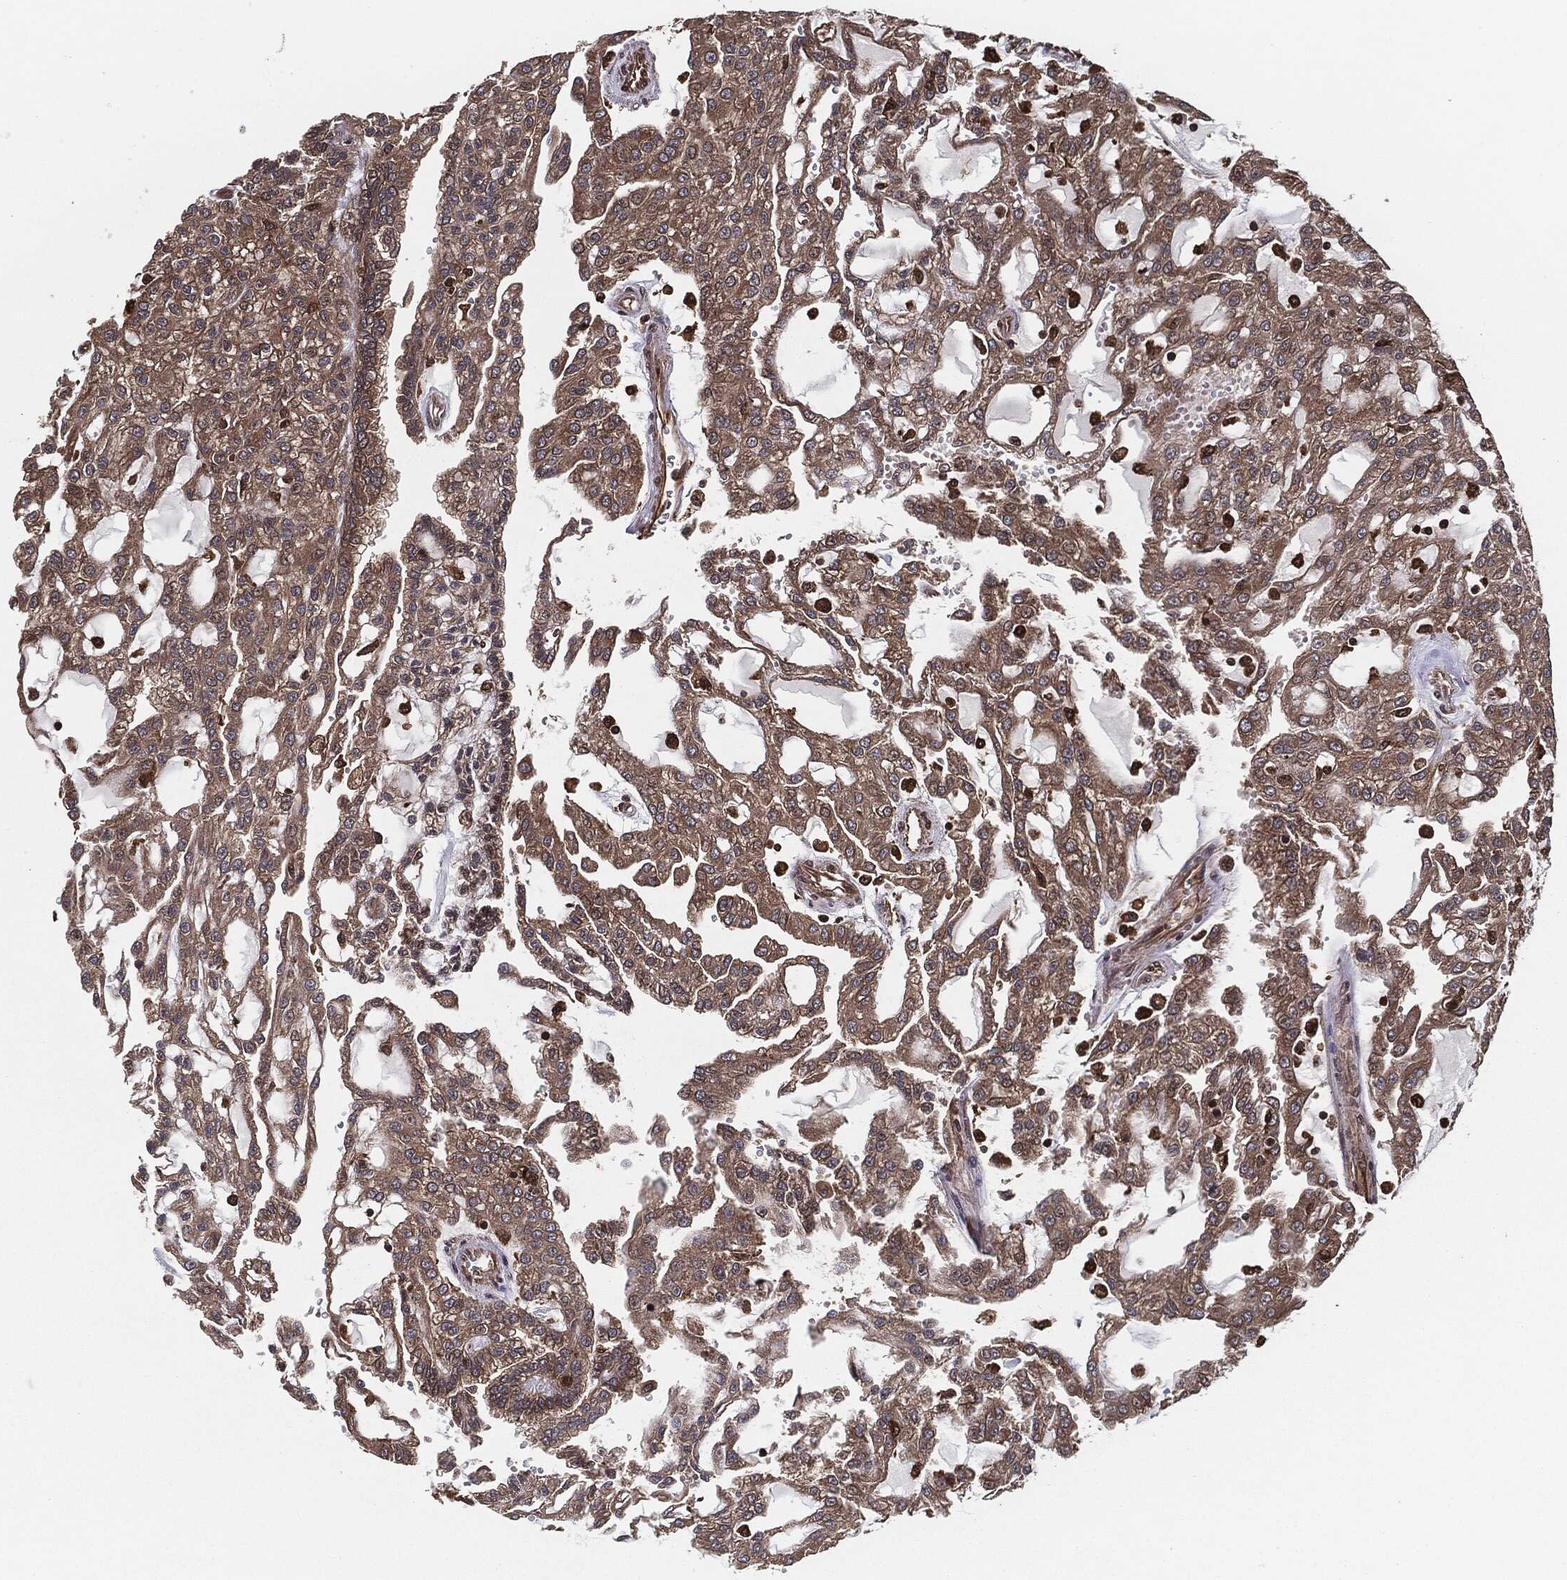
{"staining": {"intensity": "weak", "quantity": ">75%", "location": "cytoplasmic/membranous"}, "tissue": "renal cancer", "cell_type": "Tumor cells", "image_type": "cancer", "snomed": [{"axis": "morphology", "description": "Adenocarcinoma, NOS"}, {"axis": "topography", "description": "Kidney"}], "caption": "IHC (DAB) staining of adenocarcinoma (renal) displays weak cytoplasmic/membranous protein positivity in approximately >75% of tumor cells.", "gene": "RAP1GDS1", "patient": {"sex": "male", "age": 63}}